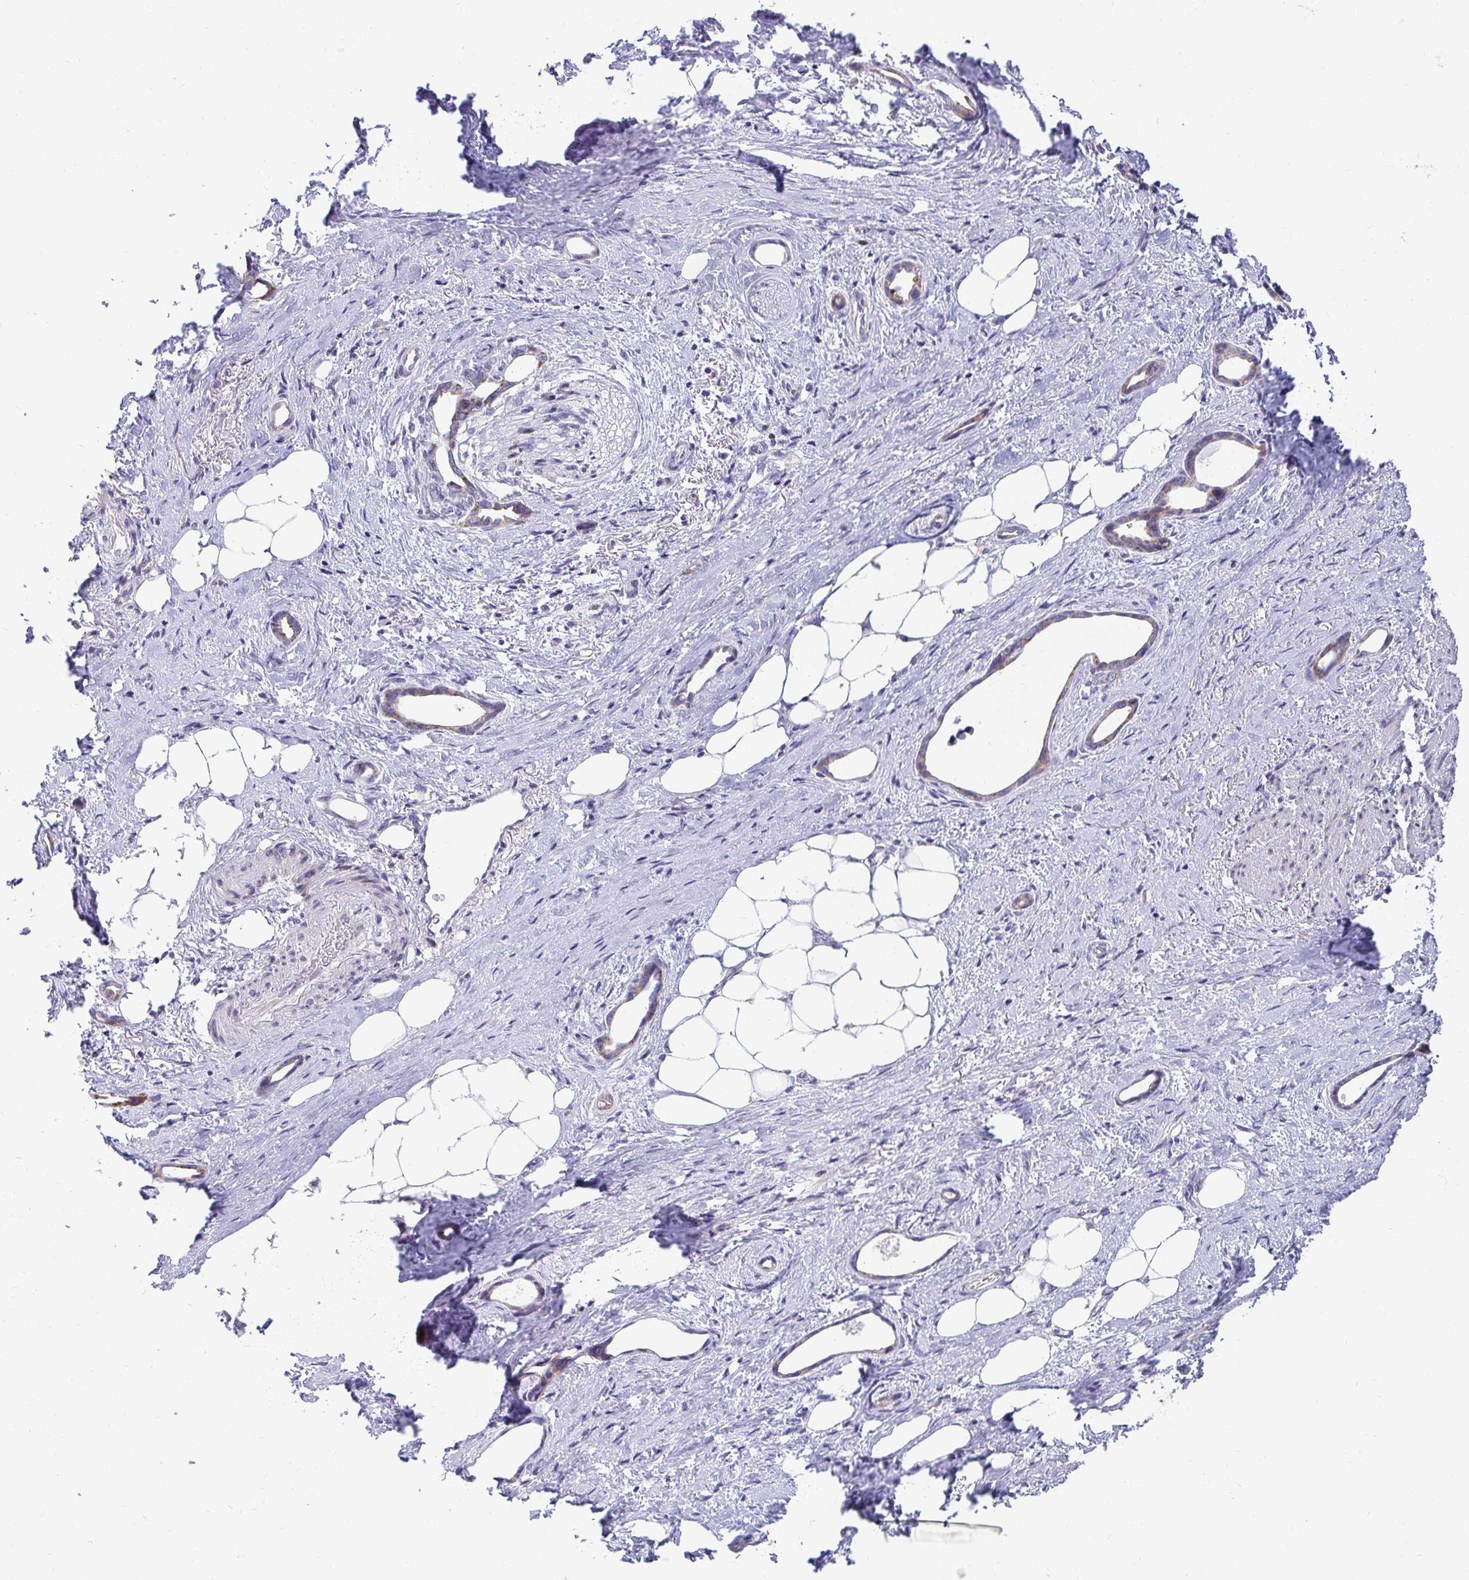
{"staining": {"intensity": "weak", "quantity": ">75%", "location": "cytoplasmic/membranous"}, "tissue": "stomach cancer", "cell_type": "Tumor cells", "image_type": "cancer", "snomed": [{"axis": "morphology", "description": "Adenocarcinoma, NOS"}, {"axis": "topography", "description": "Stomach, upper"}], "caption": "Immunohistochemistry image of neoplastic tissue: human stomach adenocarcinoma stained using IHC displays low levels of weak protein expression localized specifically in the cytoplasmic/membranous of tumor cells, appearing as a cytoplasmic/membranous brown color.", "gene": "EXOC5", "patient": {"sex": "male", "age": 62}}